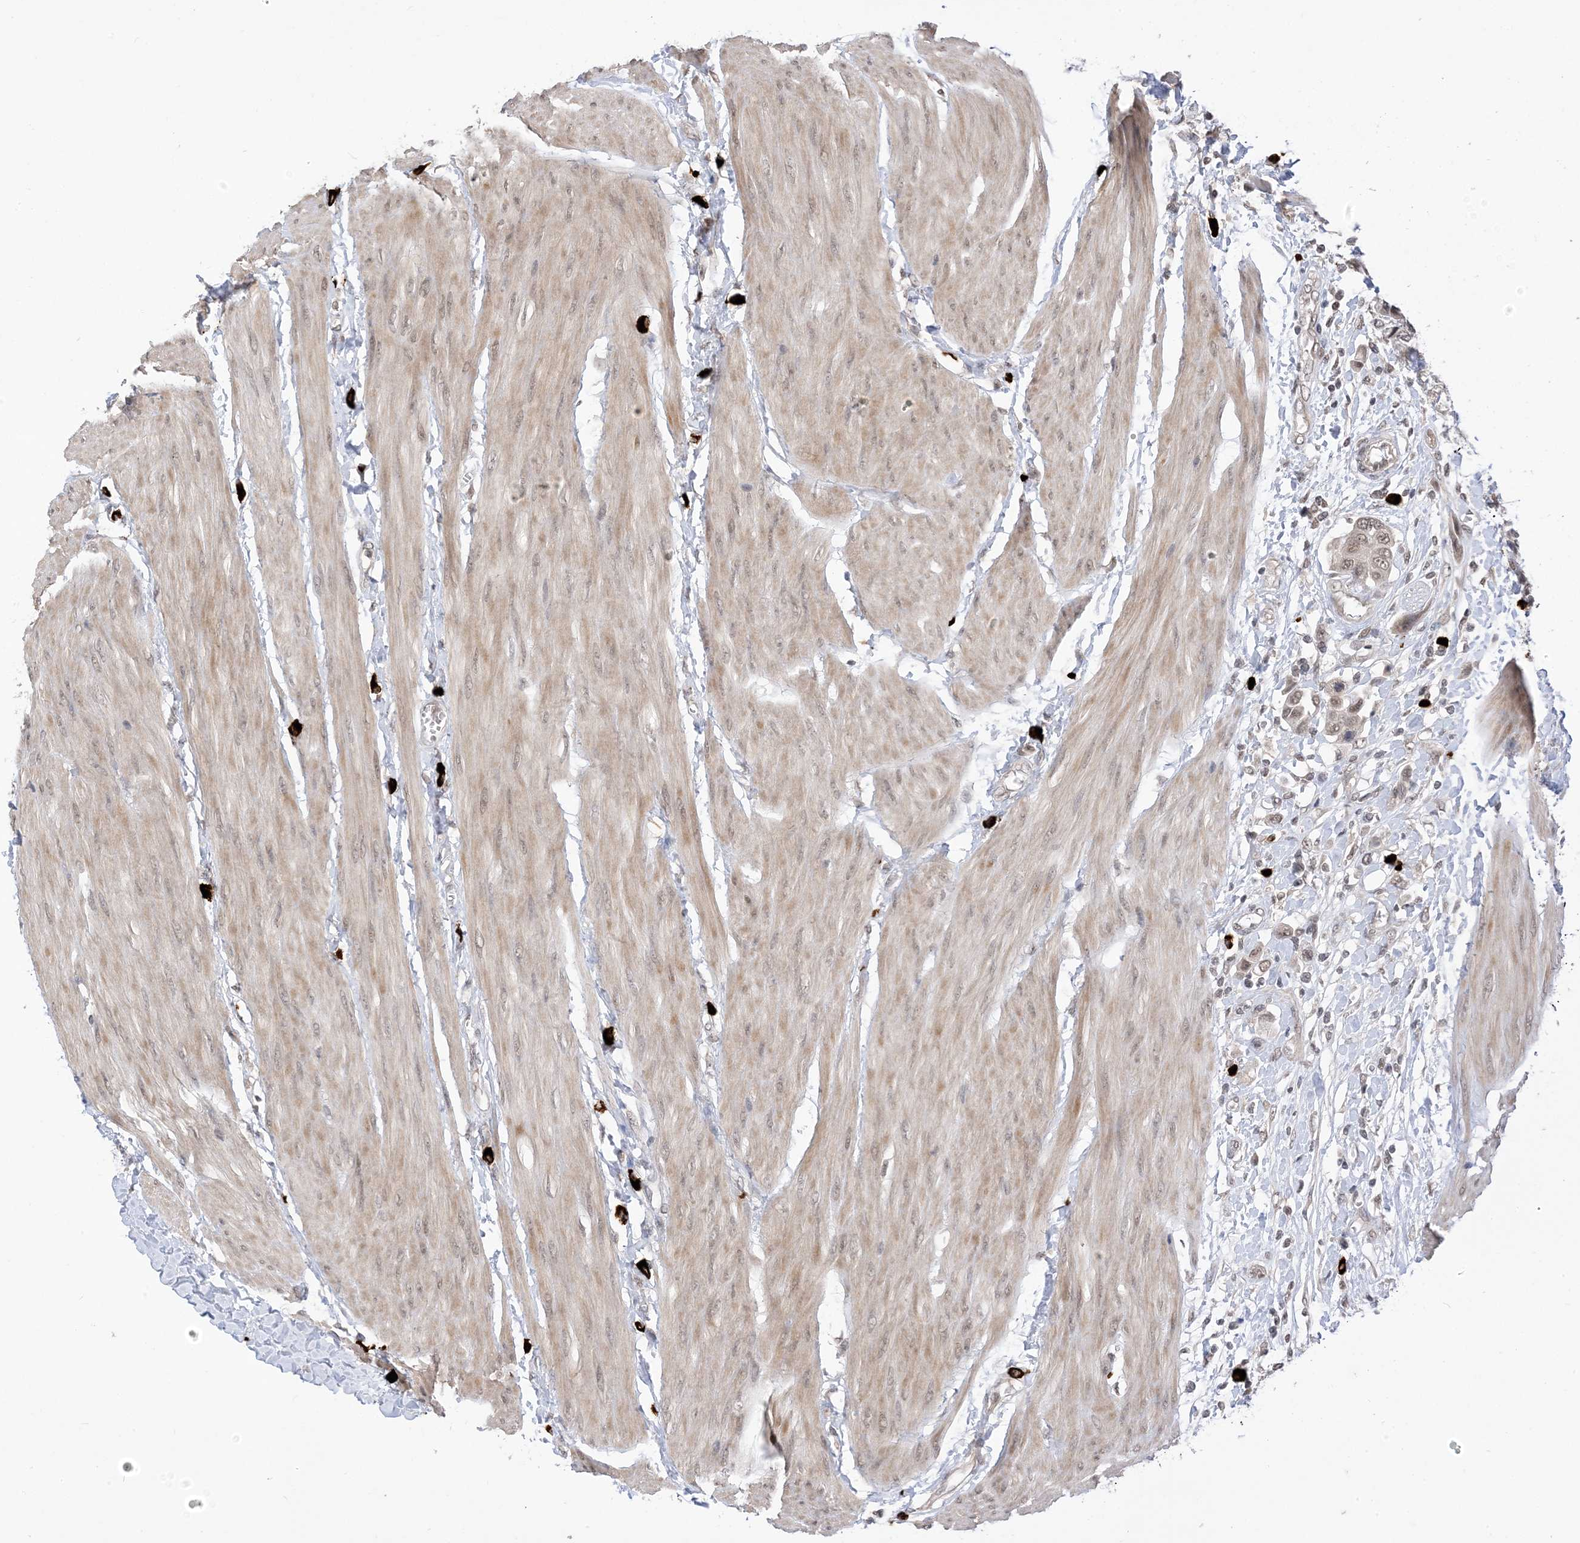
{"staining": {"intensity": "weak", "quantity": ">75%", "location": "nuclear"}, "tissue": "urothelial cancer", "cell_type": "Tumor cells", "image_type": "cancer", "snomed": [{"axis": "morphology", "description": "Urothelial carcinoma, High grade"}, {"axis": "topography", "description": "Urinary bladder"}], "caption": "High-grade urothelial carcinoma stained for a protein (brown) shows weak nuclear positive staining in about >75% of tumor cells.", "gene": "RANBP9", "patient": {"sex": "male", "age": 50}}